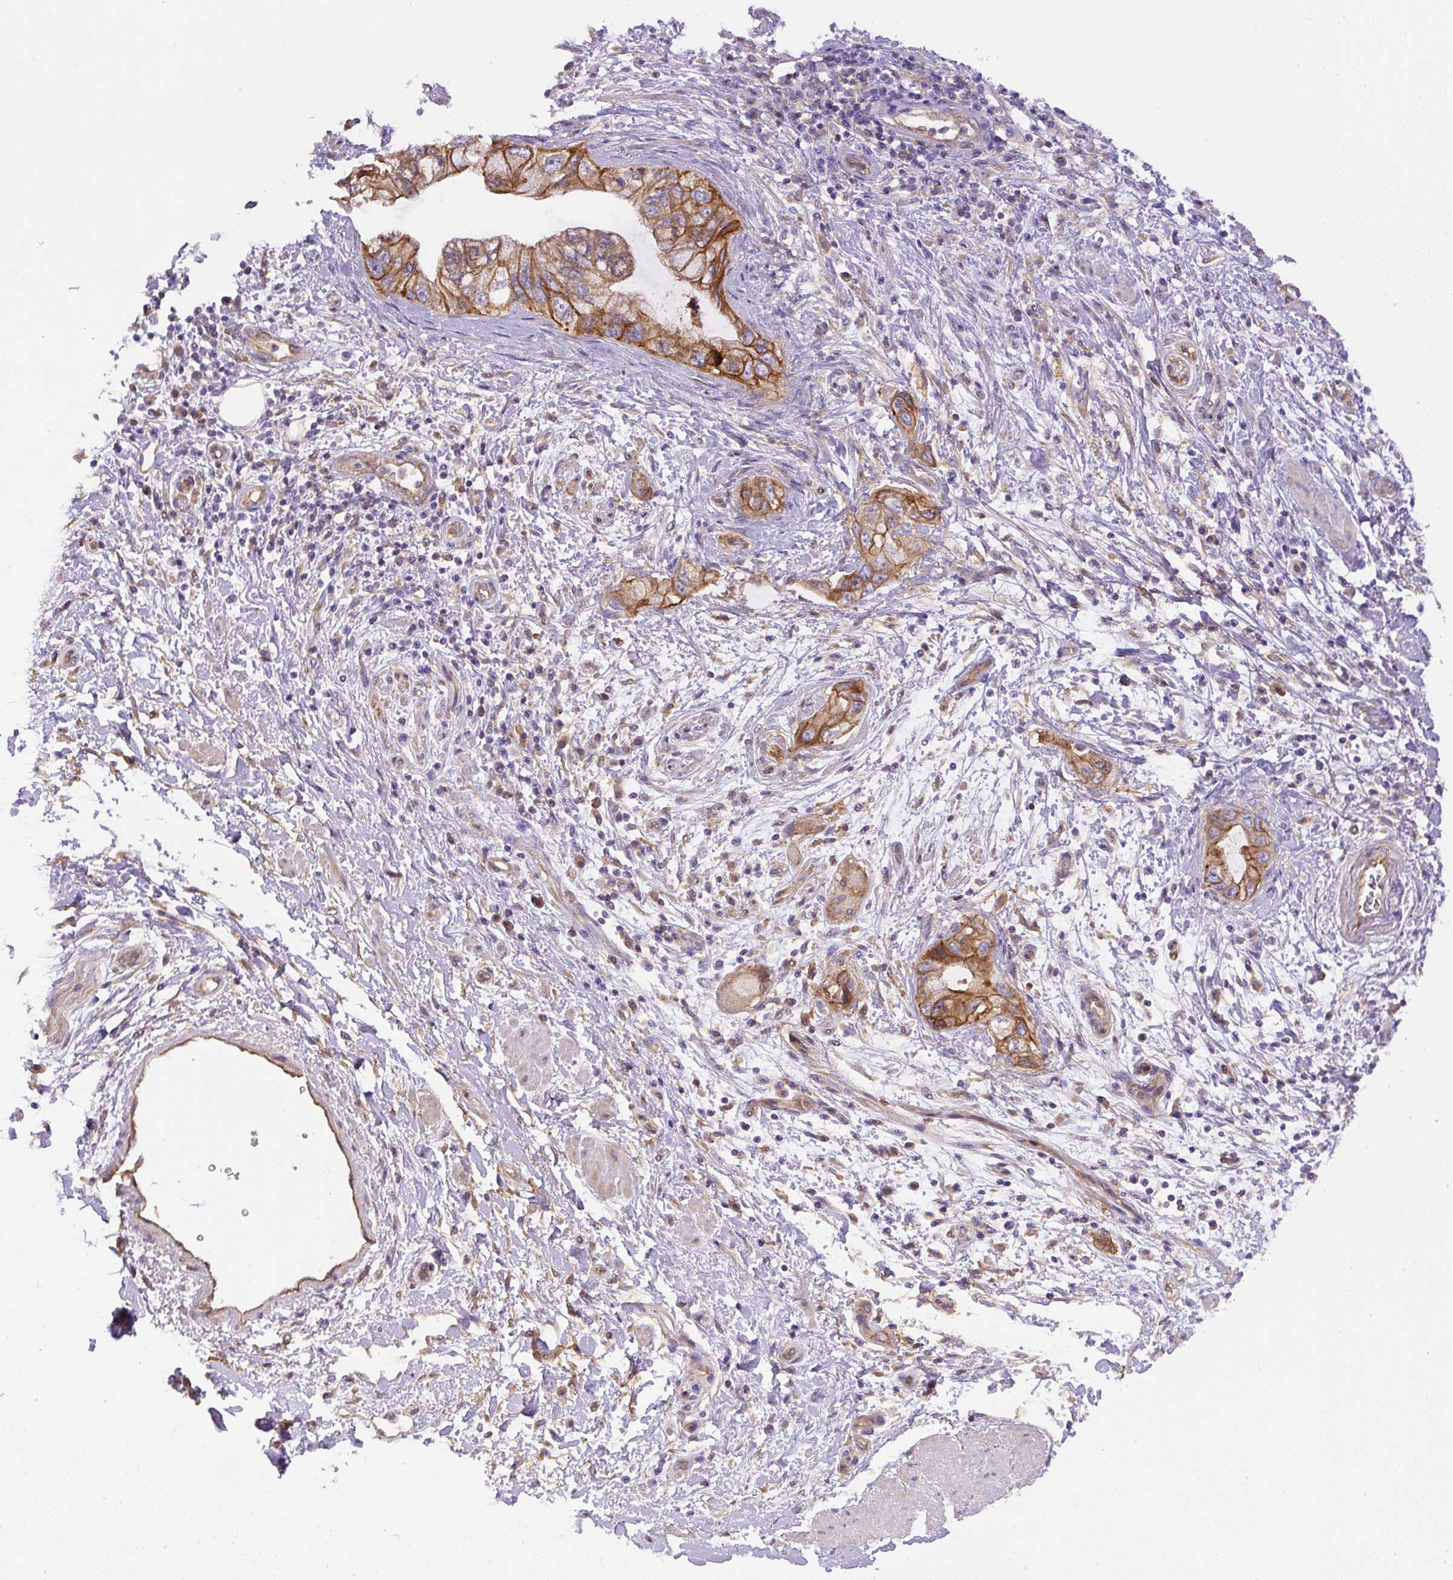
{"staining": {"intensity": "moderate", "quantity": ">75%", "location": "cytoplasmic/membranous"}, "tissue": "pancreatic cancer", "cell_type": "Tumor cells", "image_type": "cancer", "snomed": [{"axis": "morphology", "description": "Adenocarcinoma, NOS"}, {"axis": "topography", "description": "Pancreas"}], "caption": "Protein staining of adenocarcinoma (pancreatic) tissue demonstrates moderate cytoplasmic/membranous expression in approximately >75% of tumor cells. (DAB (3,3'-diaminobenzidine) IHC with brightfield microscopy, high magnification).", "gene": "DAPK1", "patient": {"sex": "female", "age": 73}}